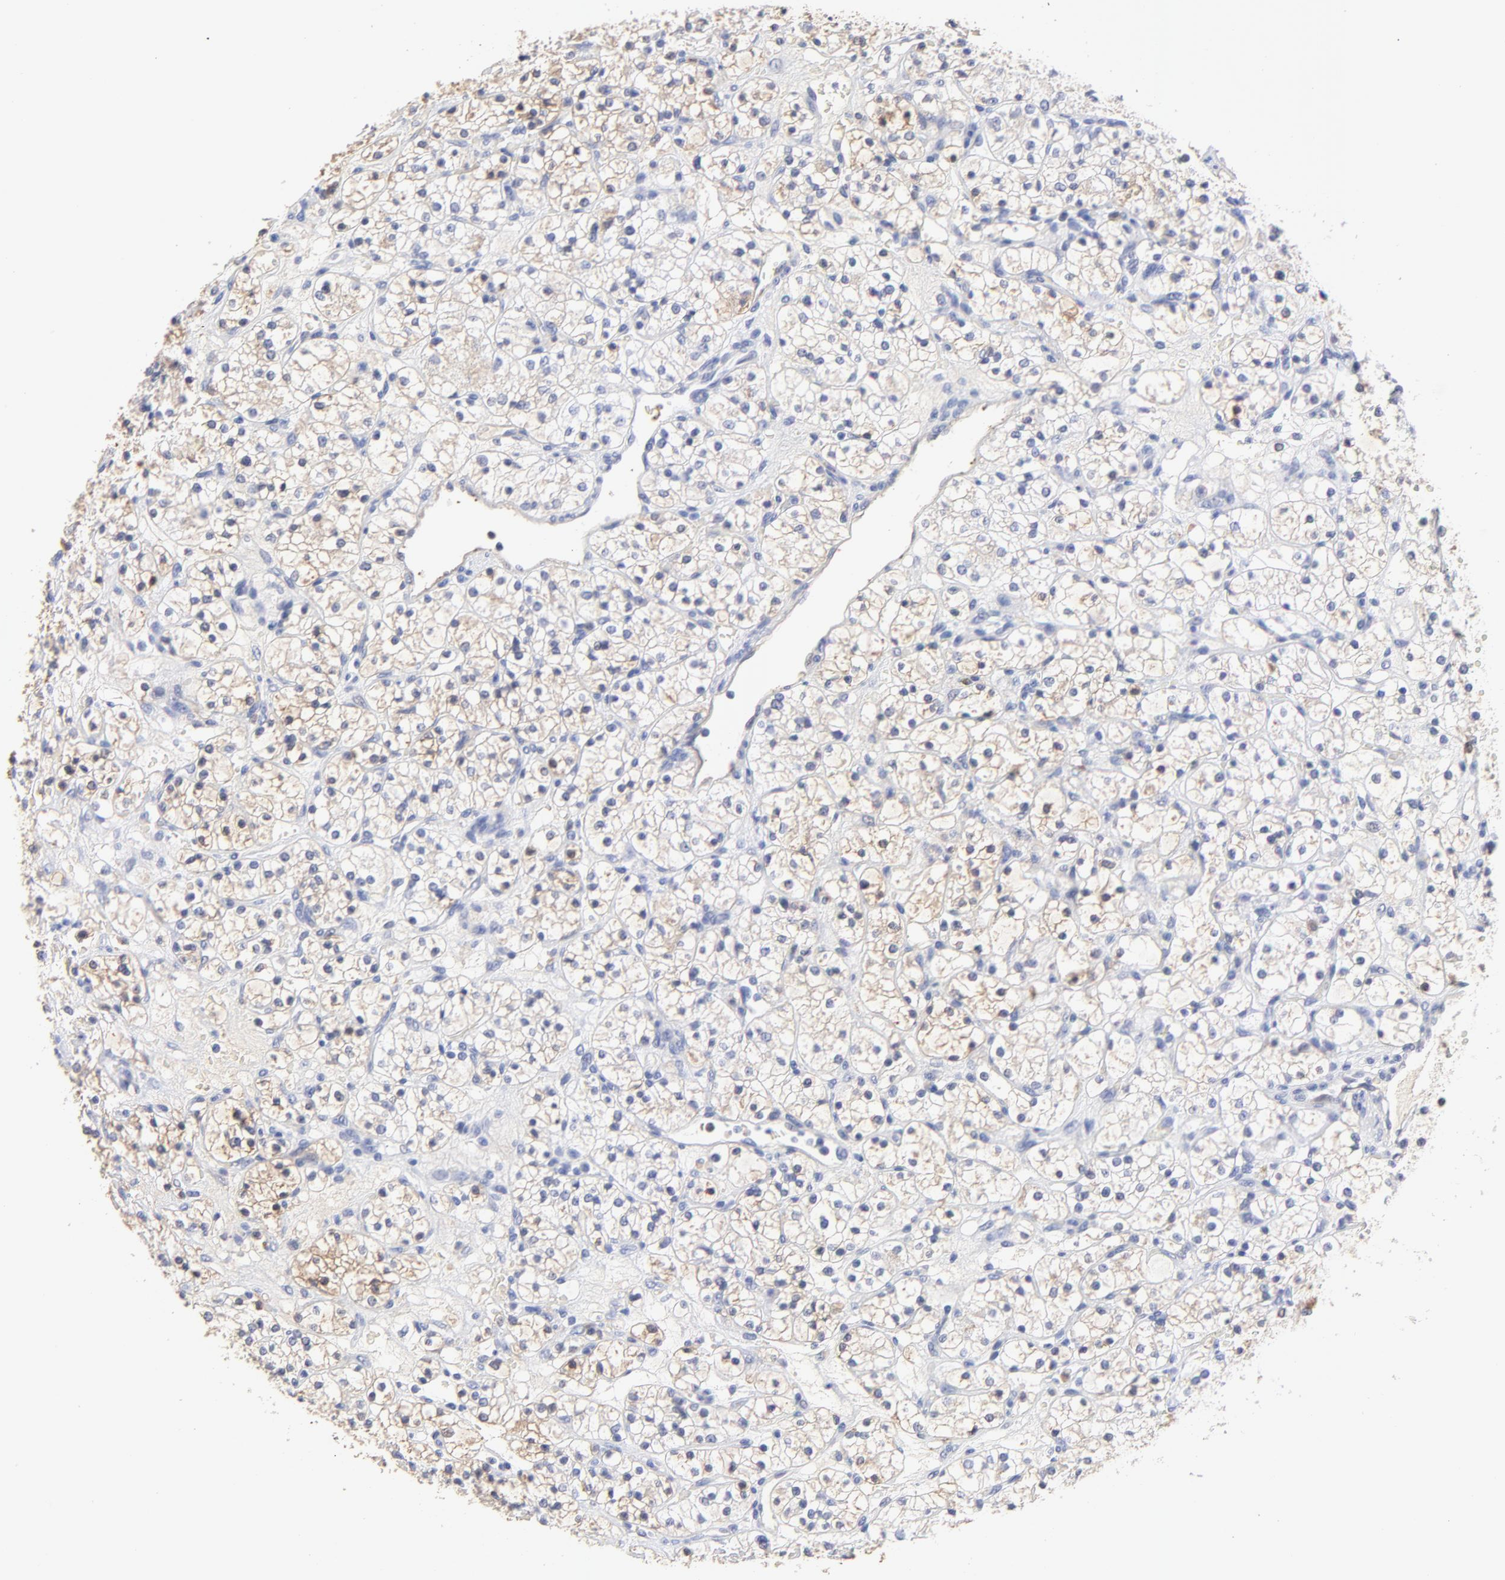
{"staining": {"intensity": "weak", "quantity": "25%-75%", "location": "cytoplasmic/membranous"}, "tissue": "renal cancer", "cell_type": "Tumor cells", "image_type": "cancer", "snomed": [{"axis": "morphology", "description": "Adenocarcinoma, NOS"}, {"axis": "topography", "description": "Kidney"}], "caption": "Immunohistochemical staining of human renal cancer demonstrates low levels of weak cytoplasmic/membranous protein positivity in approximately 25%-75% of tumor cells.", "gene": "SMARCA1", "patient": {"sex": "female", "age": 60}}